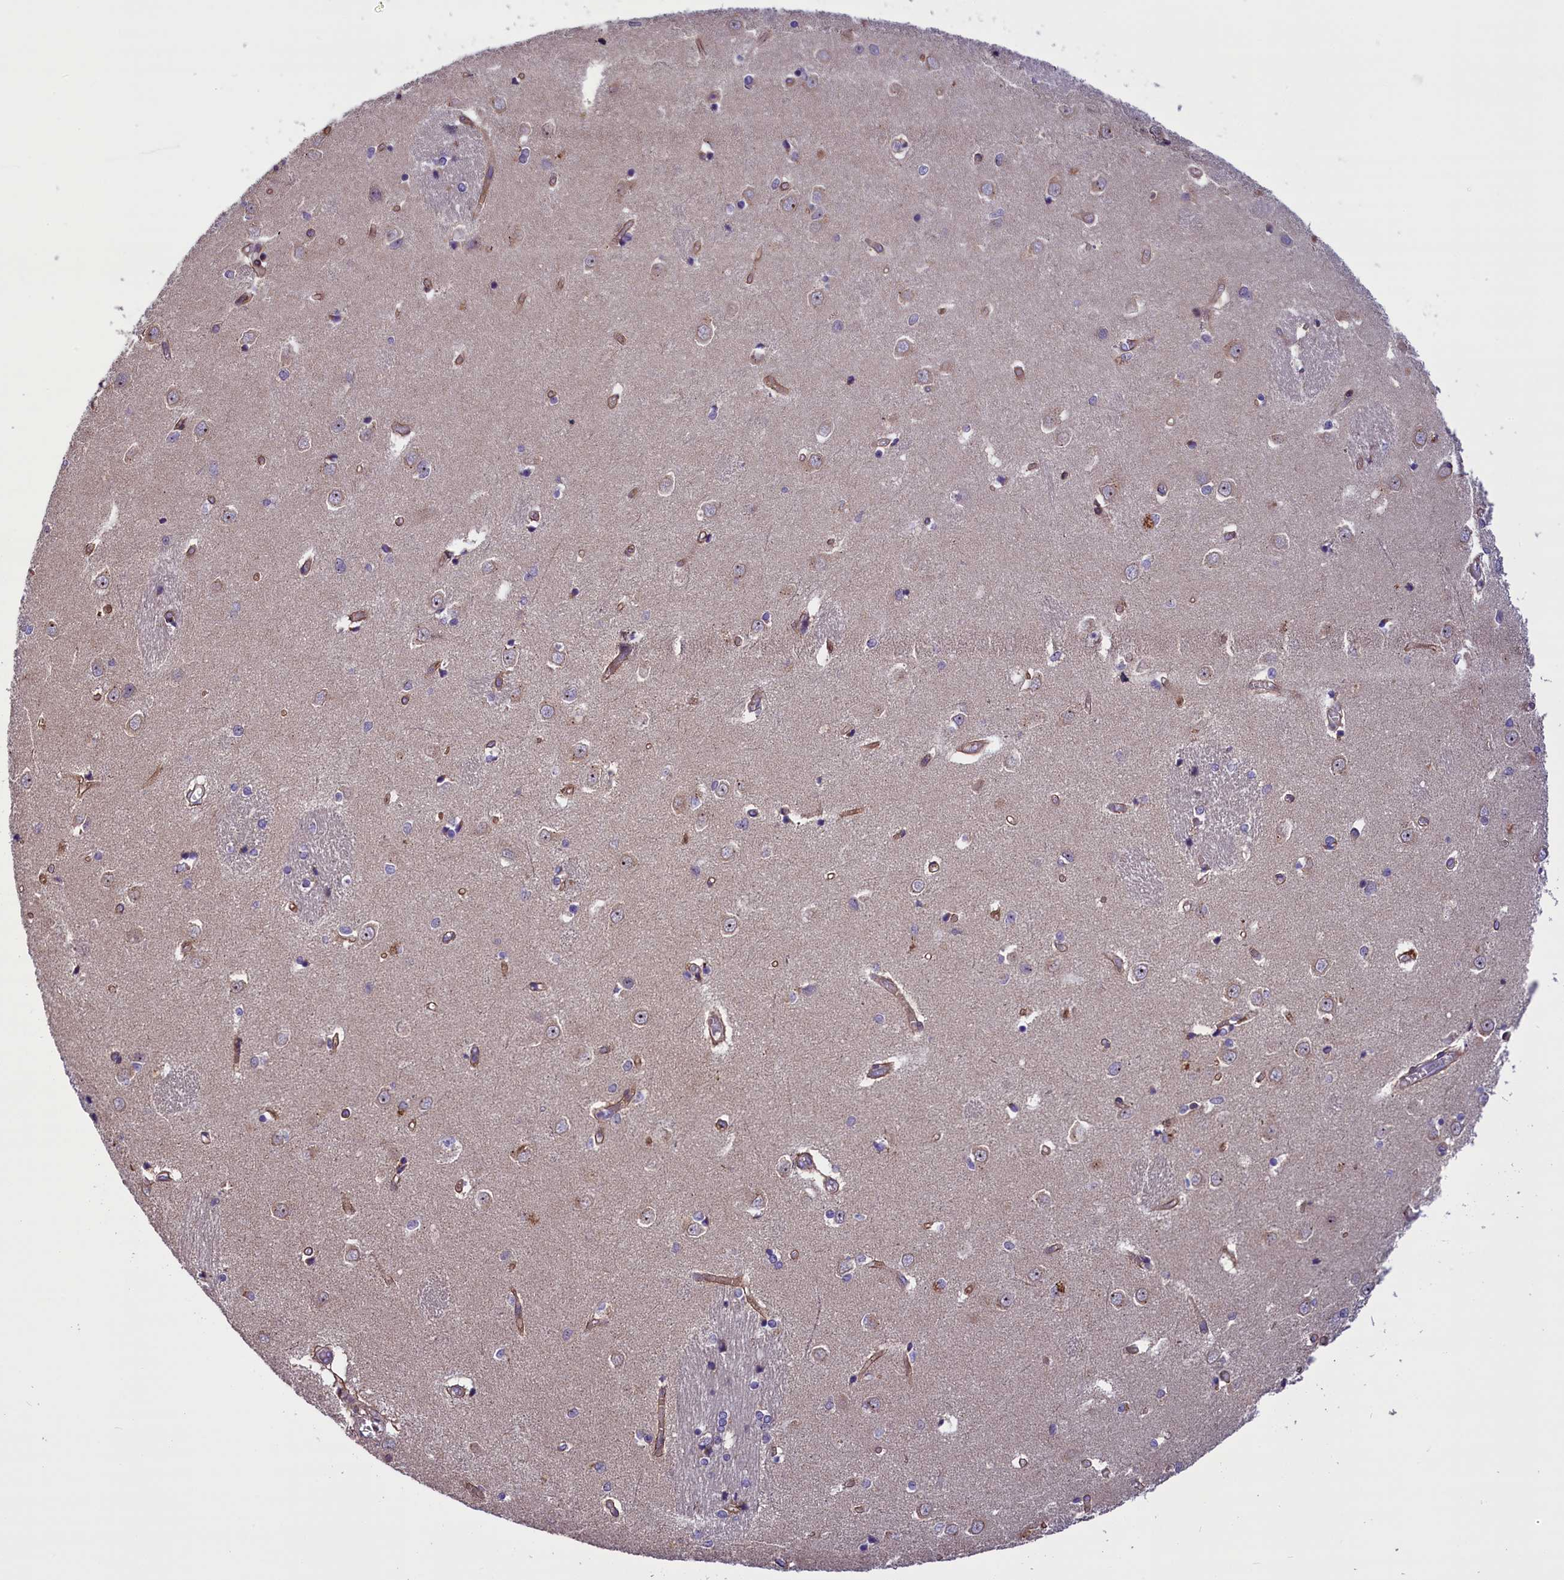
{"staining": {"intensity": "weak", "quantity": "<25%", "location": "cytoplasmic/membranous"}, "tissue": "caudate", "cell_type": "Glial cells", "image_type": "normal", "snomed": [{"axis": "morphology", "description": "Normal tissue, NOS"}, {"axis": "topography", "description": "Lateral ventricle wall"}], "caption": "Immunohistochemistry micrograph of normal caudate: human caudate stained with DAB demonstrates no significant protein positivity in glial cells. (Brightfield microscopy of DAB (3,3'-diaminobenzidine) immunohistochemistry (IHC) at high magnification).", "gene": "FRY", "patient": {"sex": "male", "age": 37}}